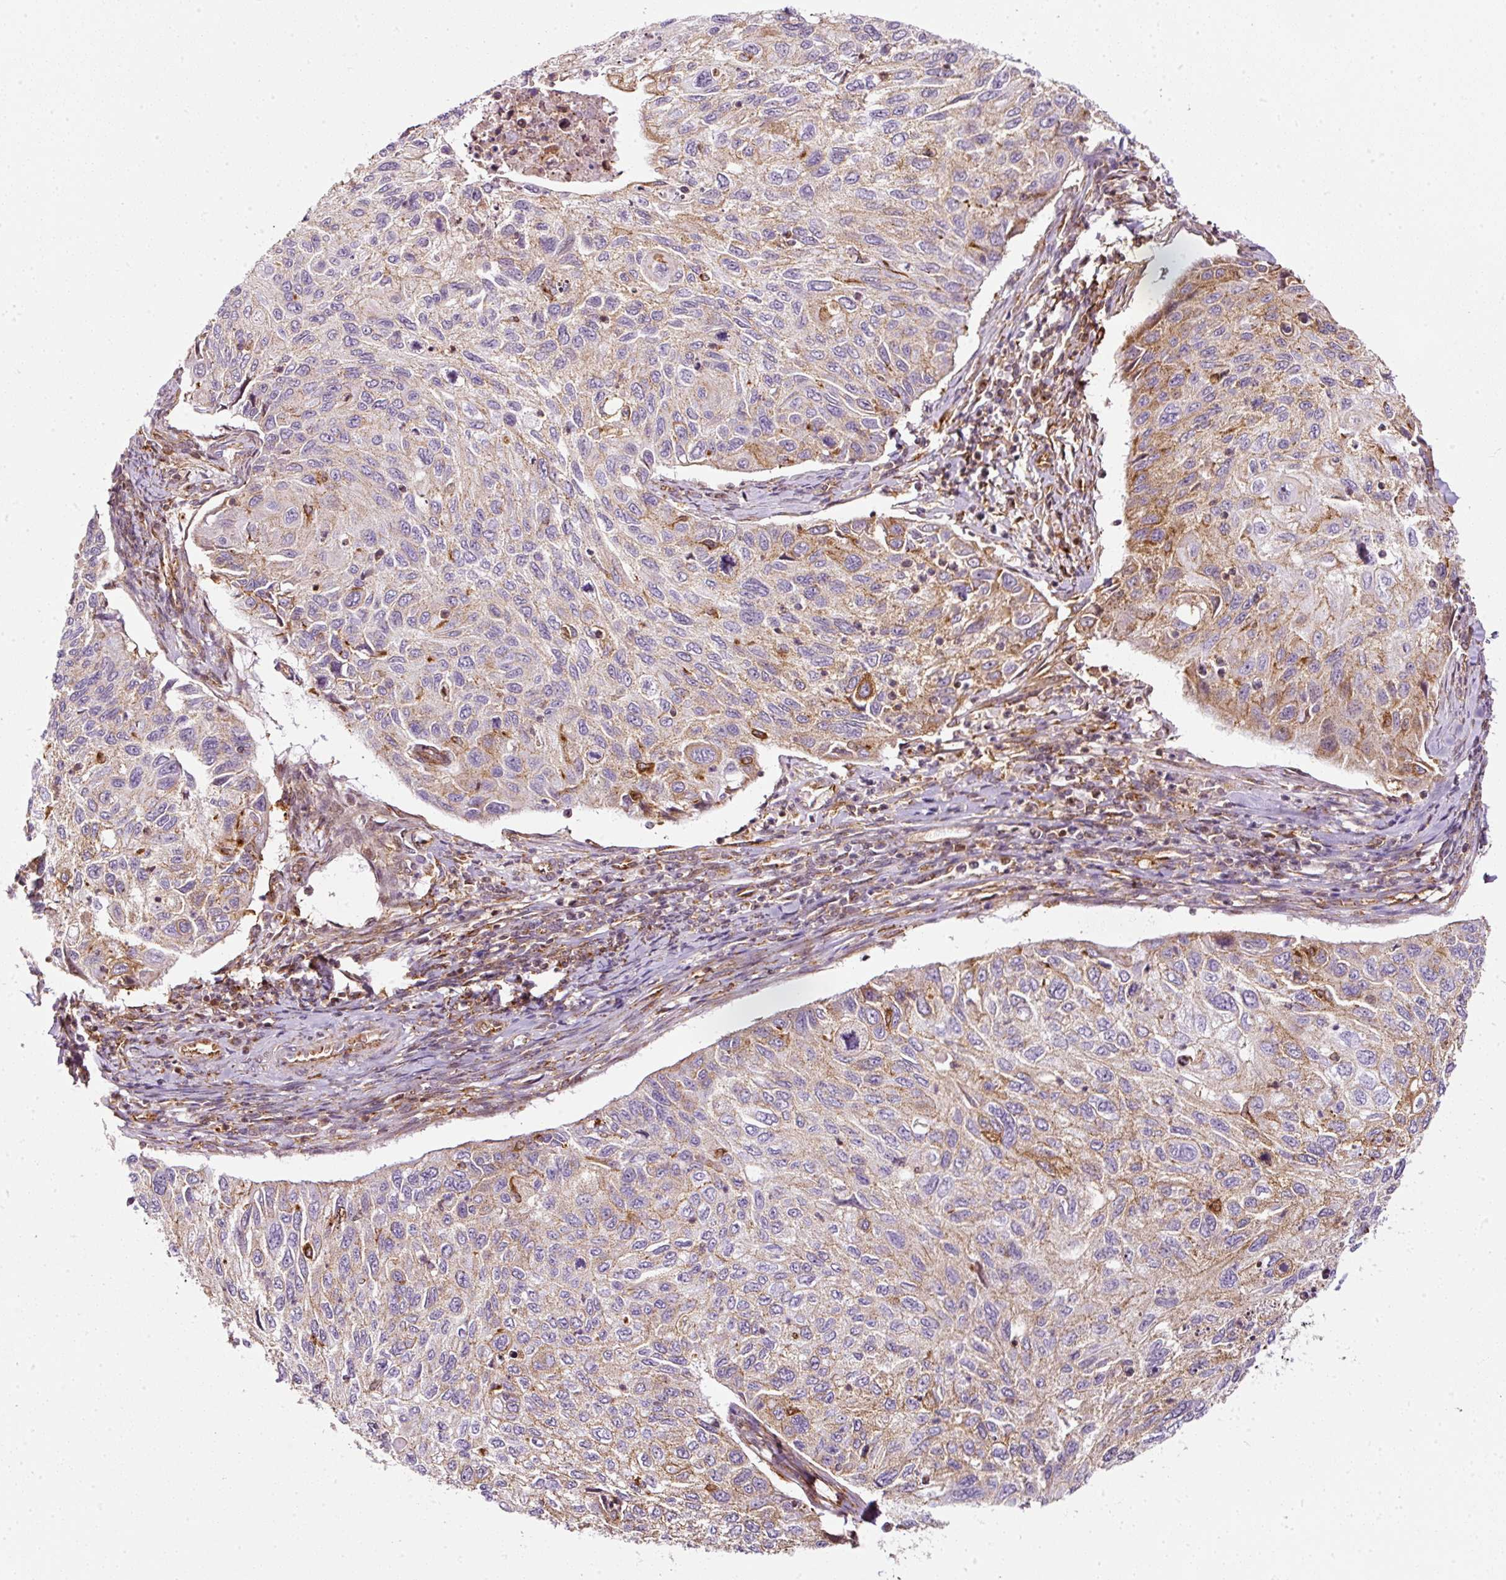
{"staining": {"intensity": "moderate", "quantity": "25%-75%", "location": "cytoplasmic/membranous"}, "tissue": "cervical cancer", "cell_type": "Tumor cells", "image_type": "cancer", "snomed": [{"axis": "morphology", "description": "Squamous cell carcinoma, NOS"}, {"axis": "topography", "description": "Cervix"}], "caption": "Protein staining of cervical cancer tissue demonstrates moderate cytoplasmic/membranous positivity in approximately 25%-75% of tumor cells. Nuclei are stained in blue.", "gene": "SCNM1", "patient": {"sex": "female", "age": 70}}